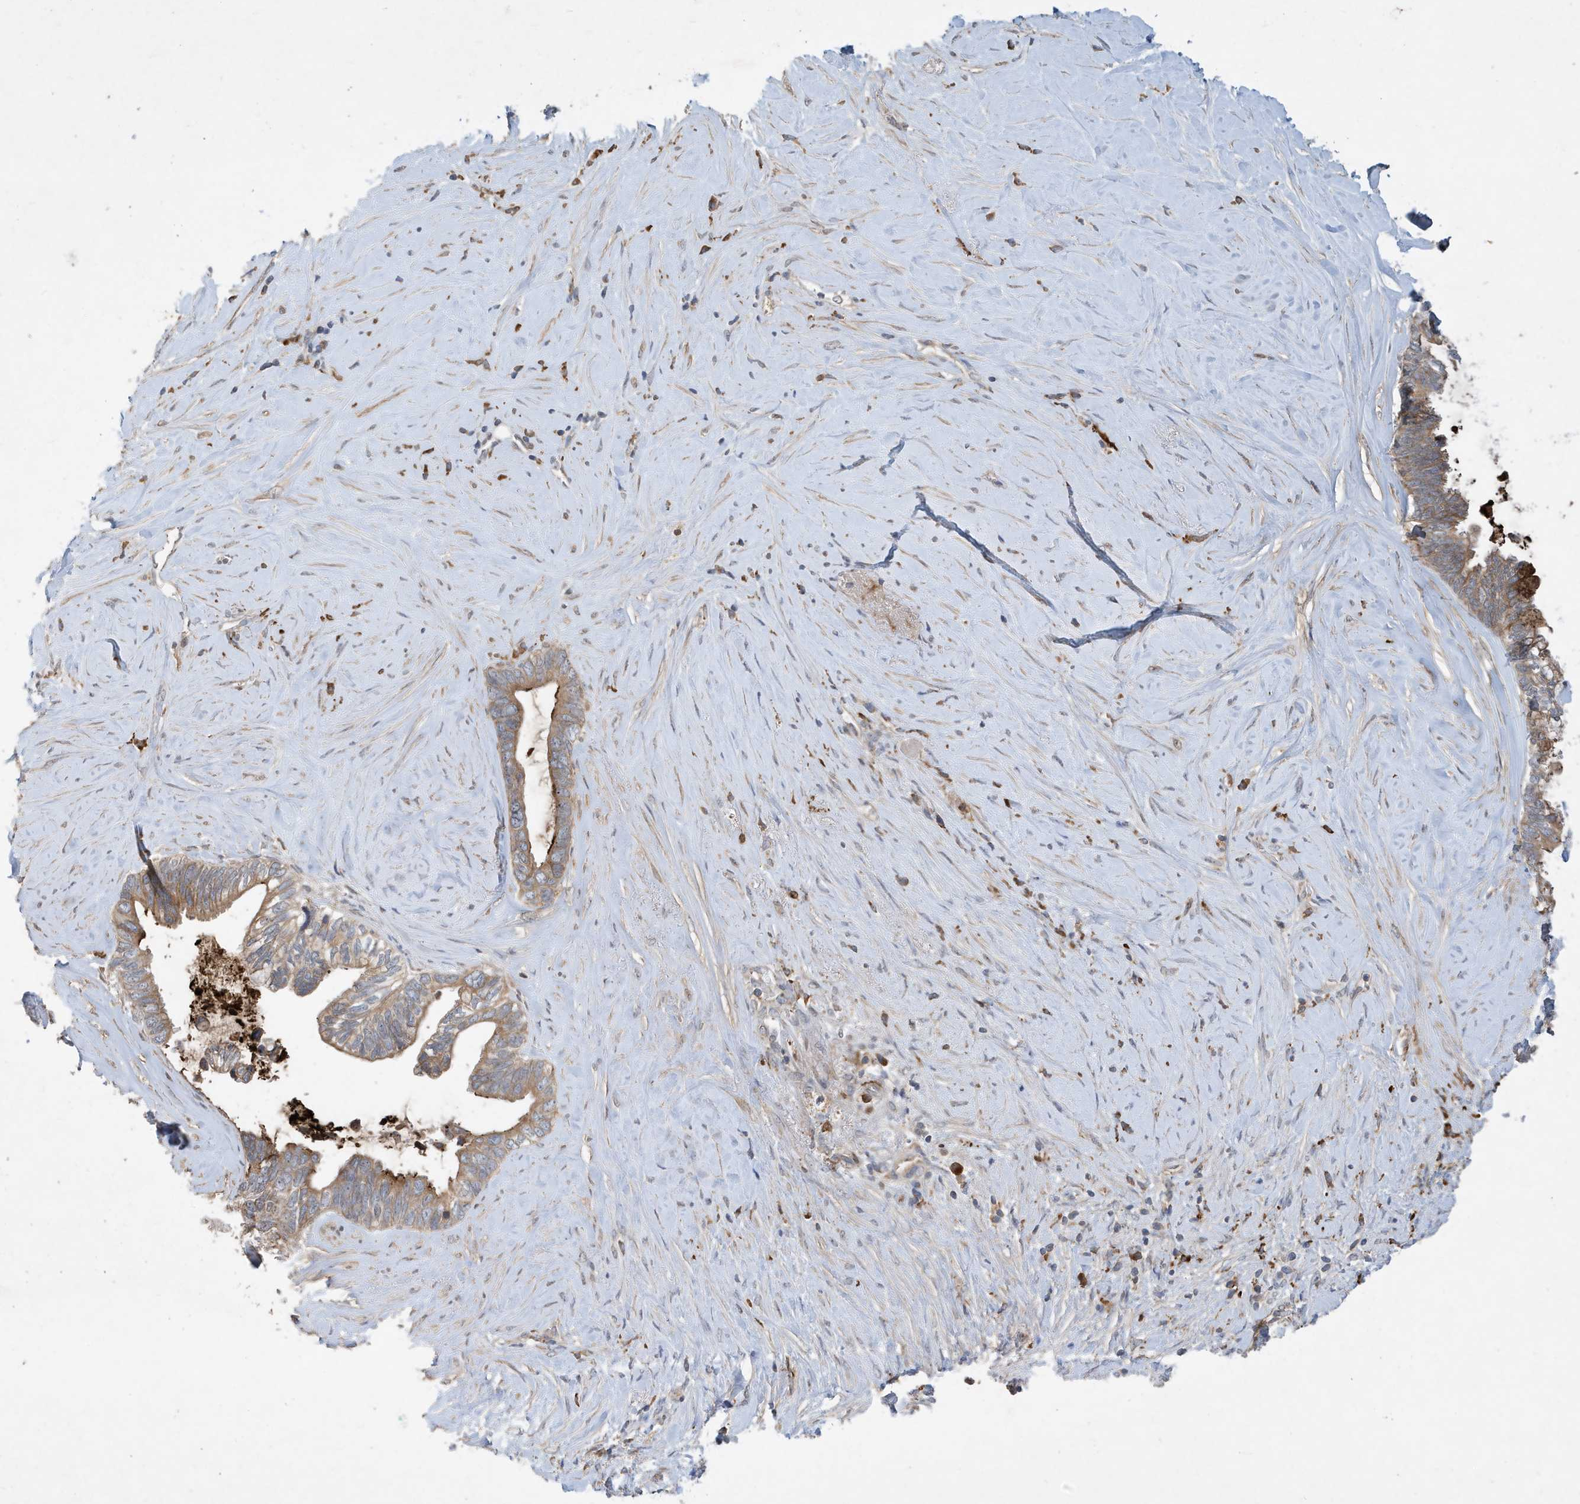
{"staining": {"intensity": "moderate", "quantity": ">75%", "location": "cytoplasmic/membranous"}, "tissue": "pancreatic cancer", "cell_type": "Tumor cells", "image_type": "cancer", "snomed": [{"axis": "morphology", "description": "Adenocarcinoma, NOS"}, {"axis": "topography", "description": "Pancreas"}], "caption": "An IHC histopathology image of neoplastic tissue is shown. Protein staining in brown shows moderate cytoplasmic/membranous positivity in adenocarcinoma (pancreatic) within tumor cells.", "gene": "STK19", "patient": {"sex": "female", "age": 72}}